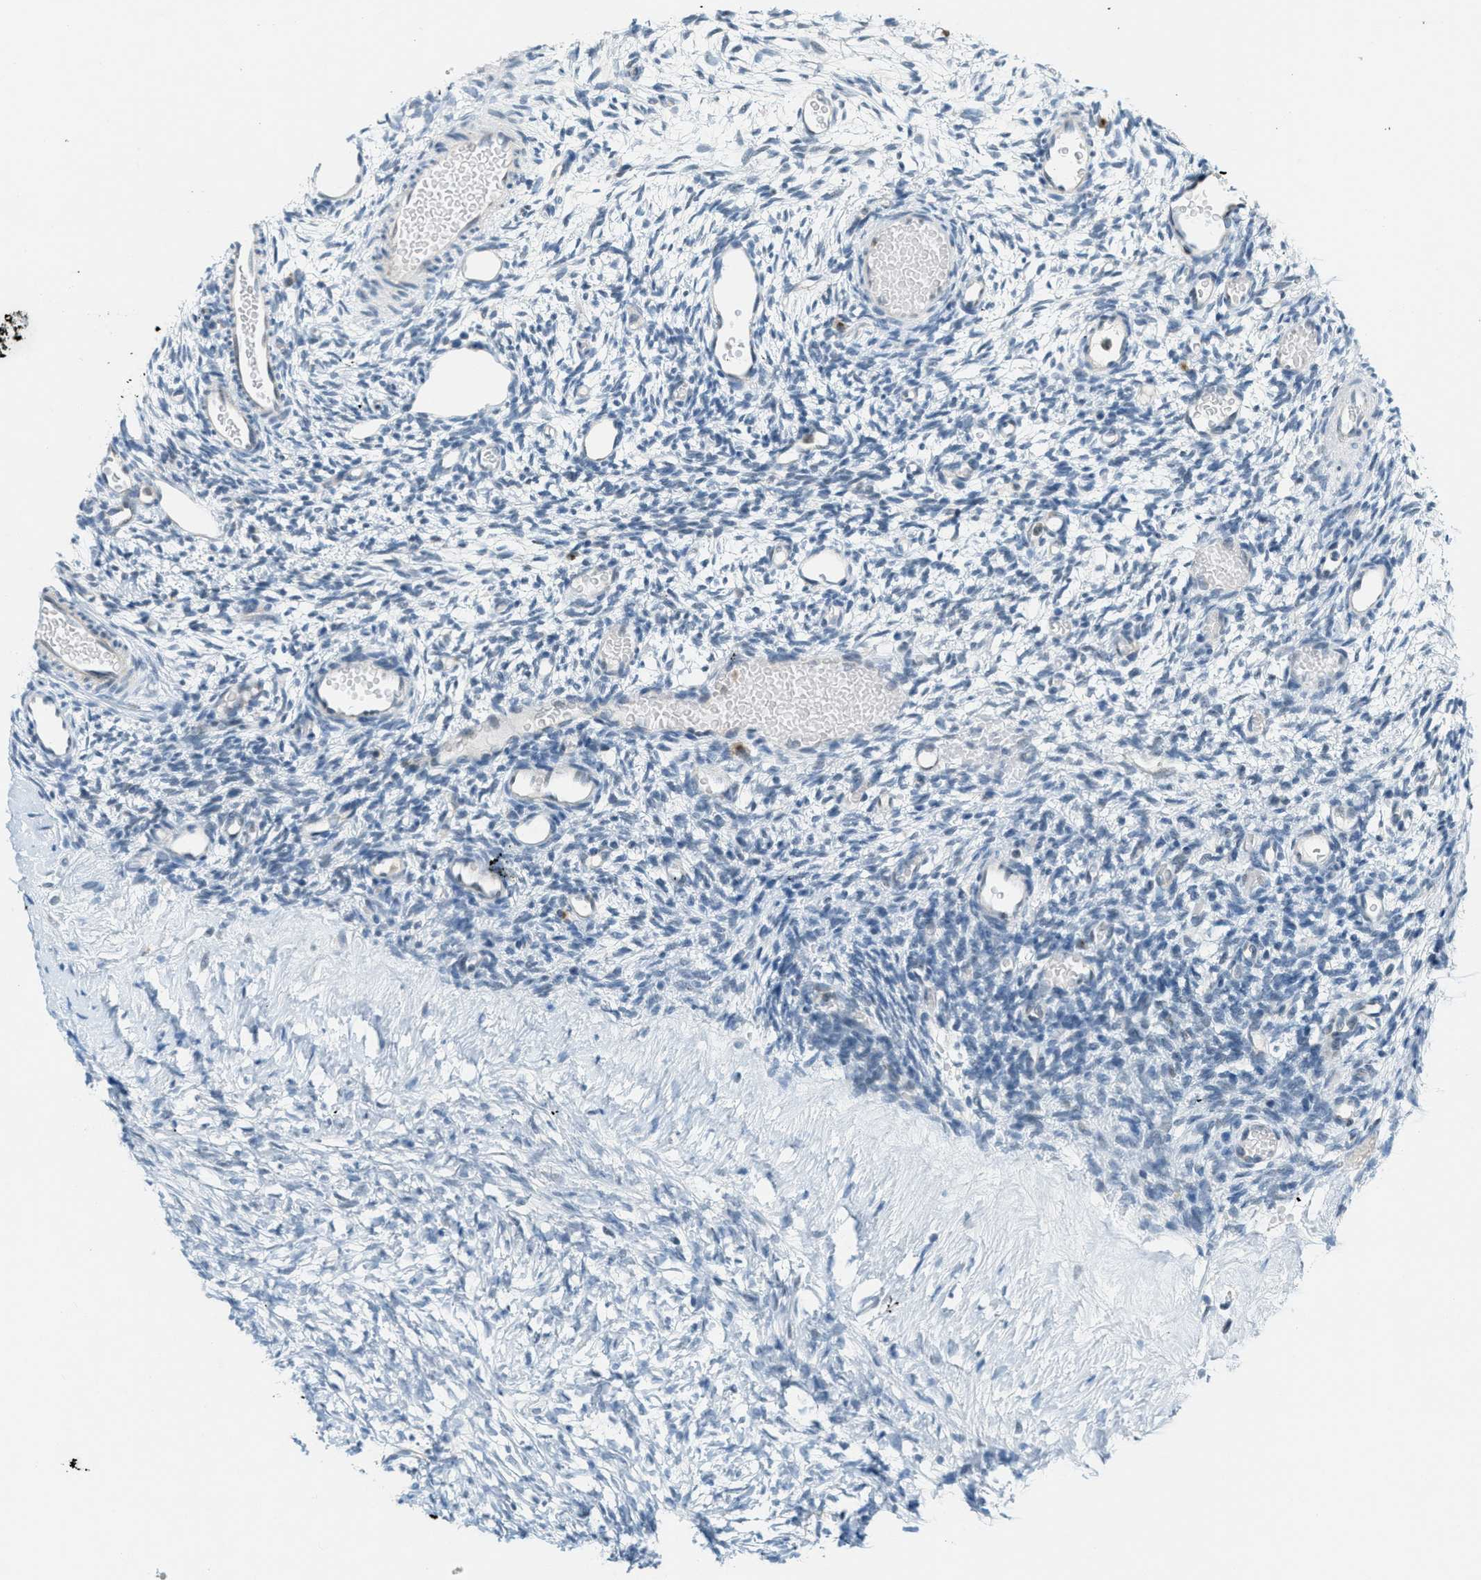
{"staining": {"intensity": "negative", "quantity": "none", "location": "none"}, "tissue": "ovary", "cell_type": "Ovarian stroma cells", "image_type": "normal", "snomed": [{"axis": "morphology", "description": "Normal tissue, NOS"}, {"axis": "topography", "description": "Ovary"}], "caption": "This is an IHC micrograph of benign ovary. There is no staining in ovarian stroma cells.", "gene": "FYN", "patient": {"sex": "female", "age": 35}}